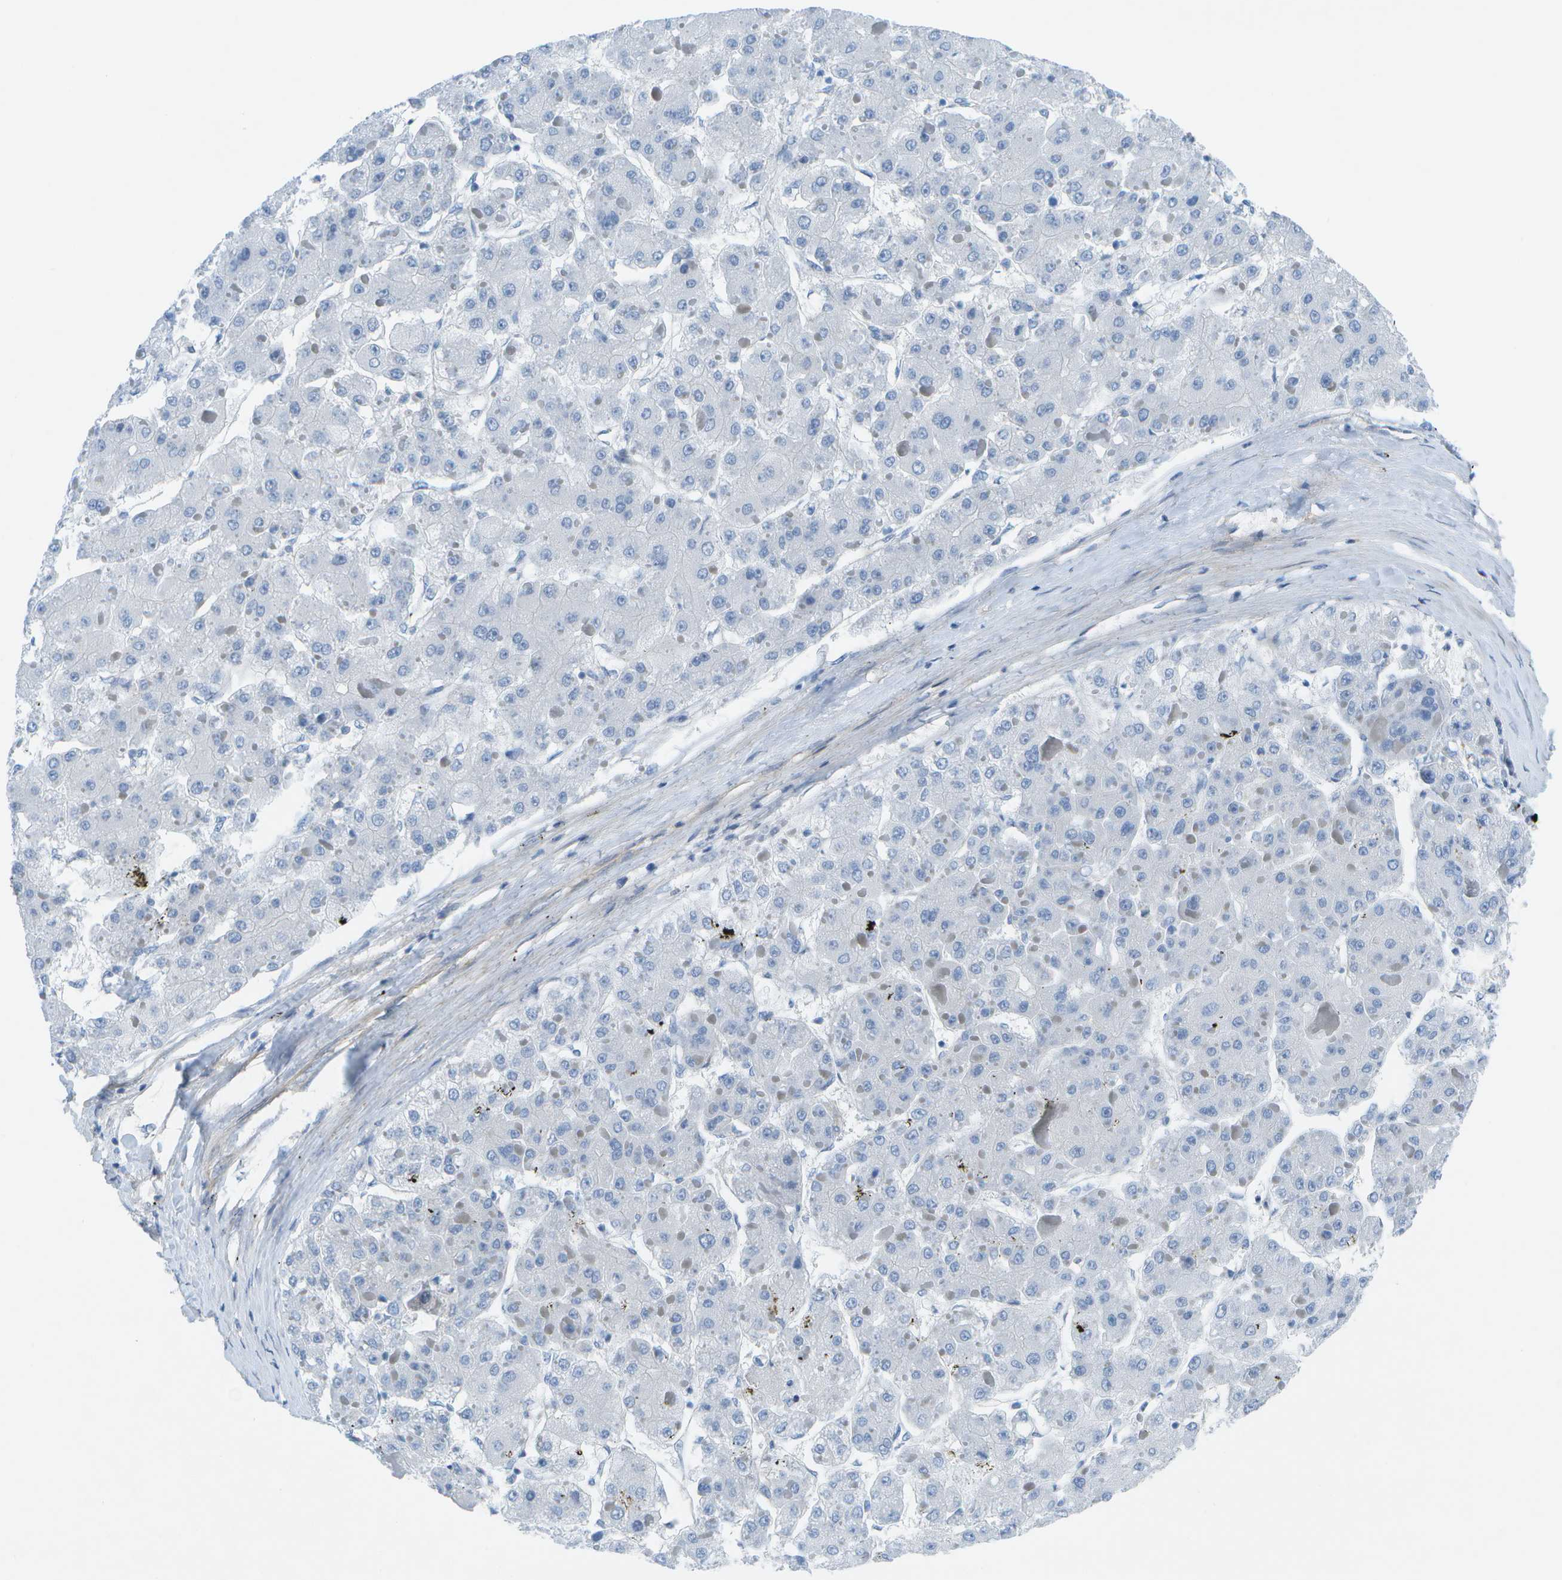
{"staining": {"intensity": "negative", "quantity": "none", "location": "none"}, "tissue": "liver cancer", "cell_type": "Tumor cells", "image_type": "cancer", "snomed": [{"axis": "morphology", "description": "Carcinoma, Hepatocellular, NOS"}, {"axis": "topography", "description": "Liver"}], "caption": "DAB immunohistochemical staining of human liver cancer (hepatocellular carcinoma) shows no significant expression in tumor cells. (DAB immunohistochemistry (IHC), high magnification).", "gene": "SORBS3", "patient": {"sex": "female", "age": 73}}